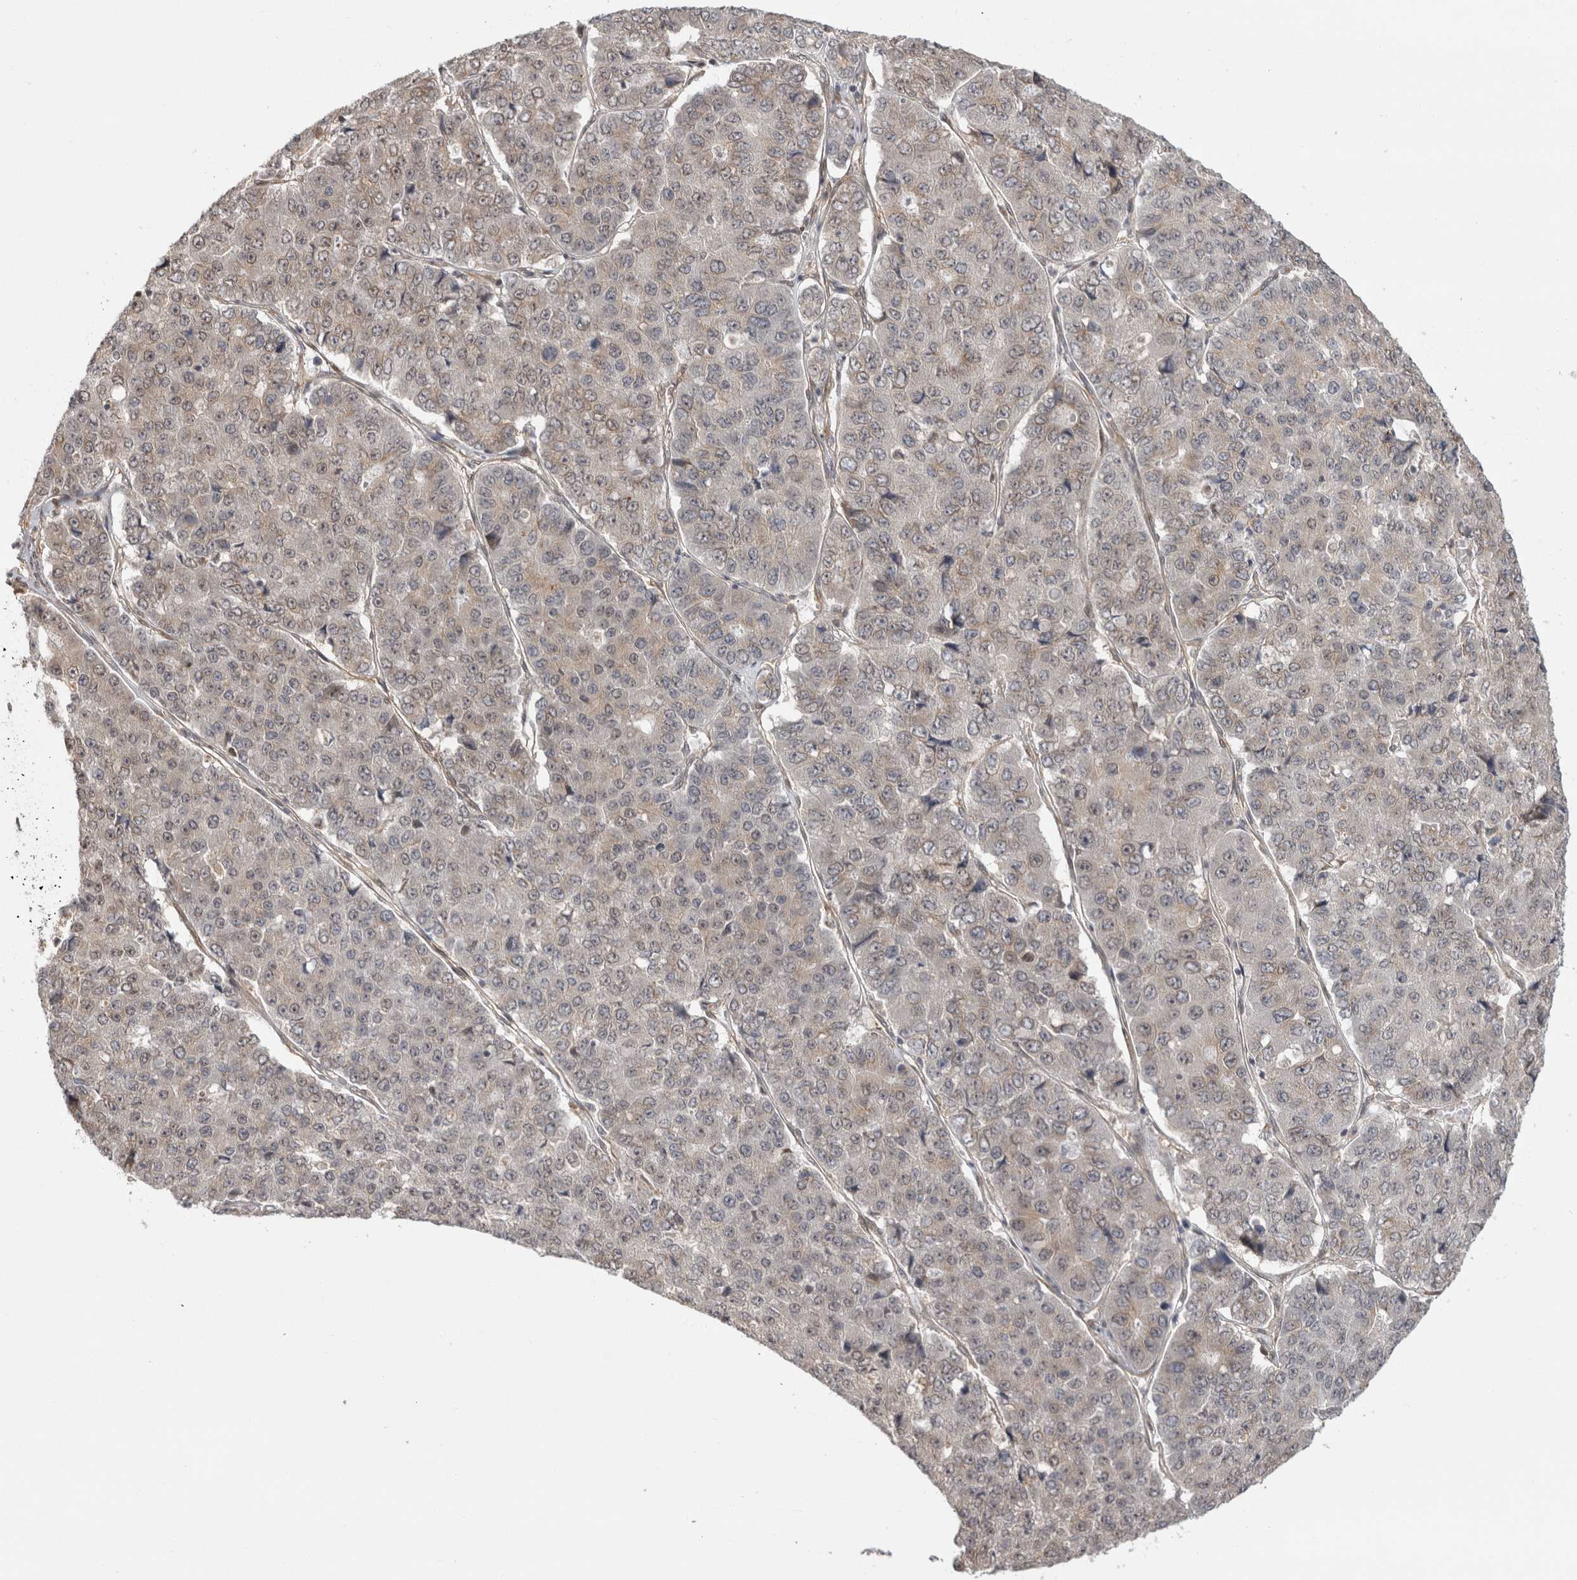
{"staining": {"intensity": "weak", "quantity": "<25%", "location": "nuclear"}, "tissue": "pancreatic cancer", "cell_type": "Tumor cells", "image_type": "cancer", "snomed": [{"axis": "morphology", "description": "Adenocarcinoma, NOS"}, {"axis": "topography", "description": "Pancreas"}], "caption": "Pancreatic cancer (adenocarcinoma) was stained to show a protein in brown. There is no significant expression in tumor cells.", "gene": "ZNF318", "patient": {"sex": "male", "age": 50}}